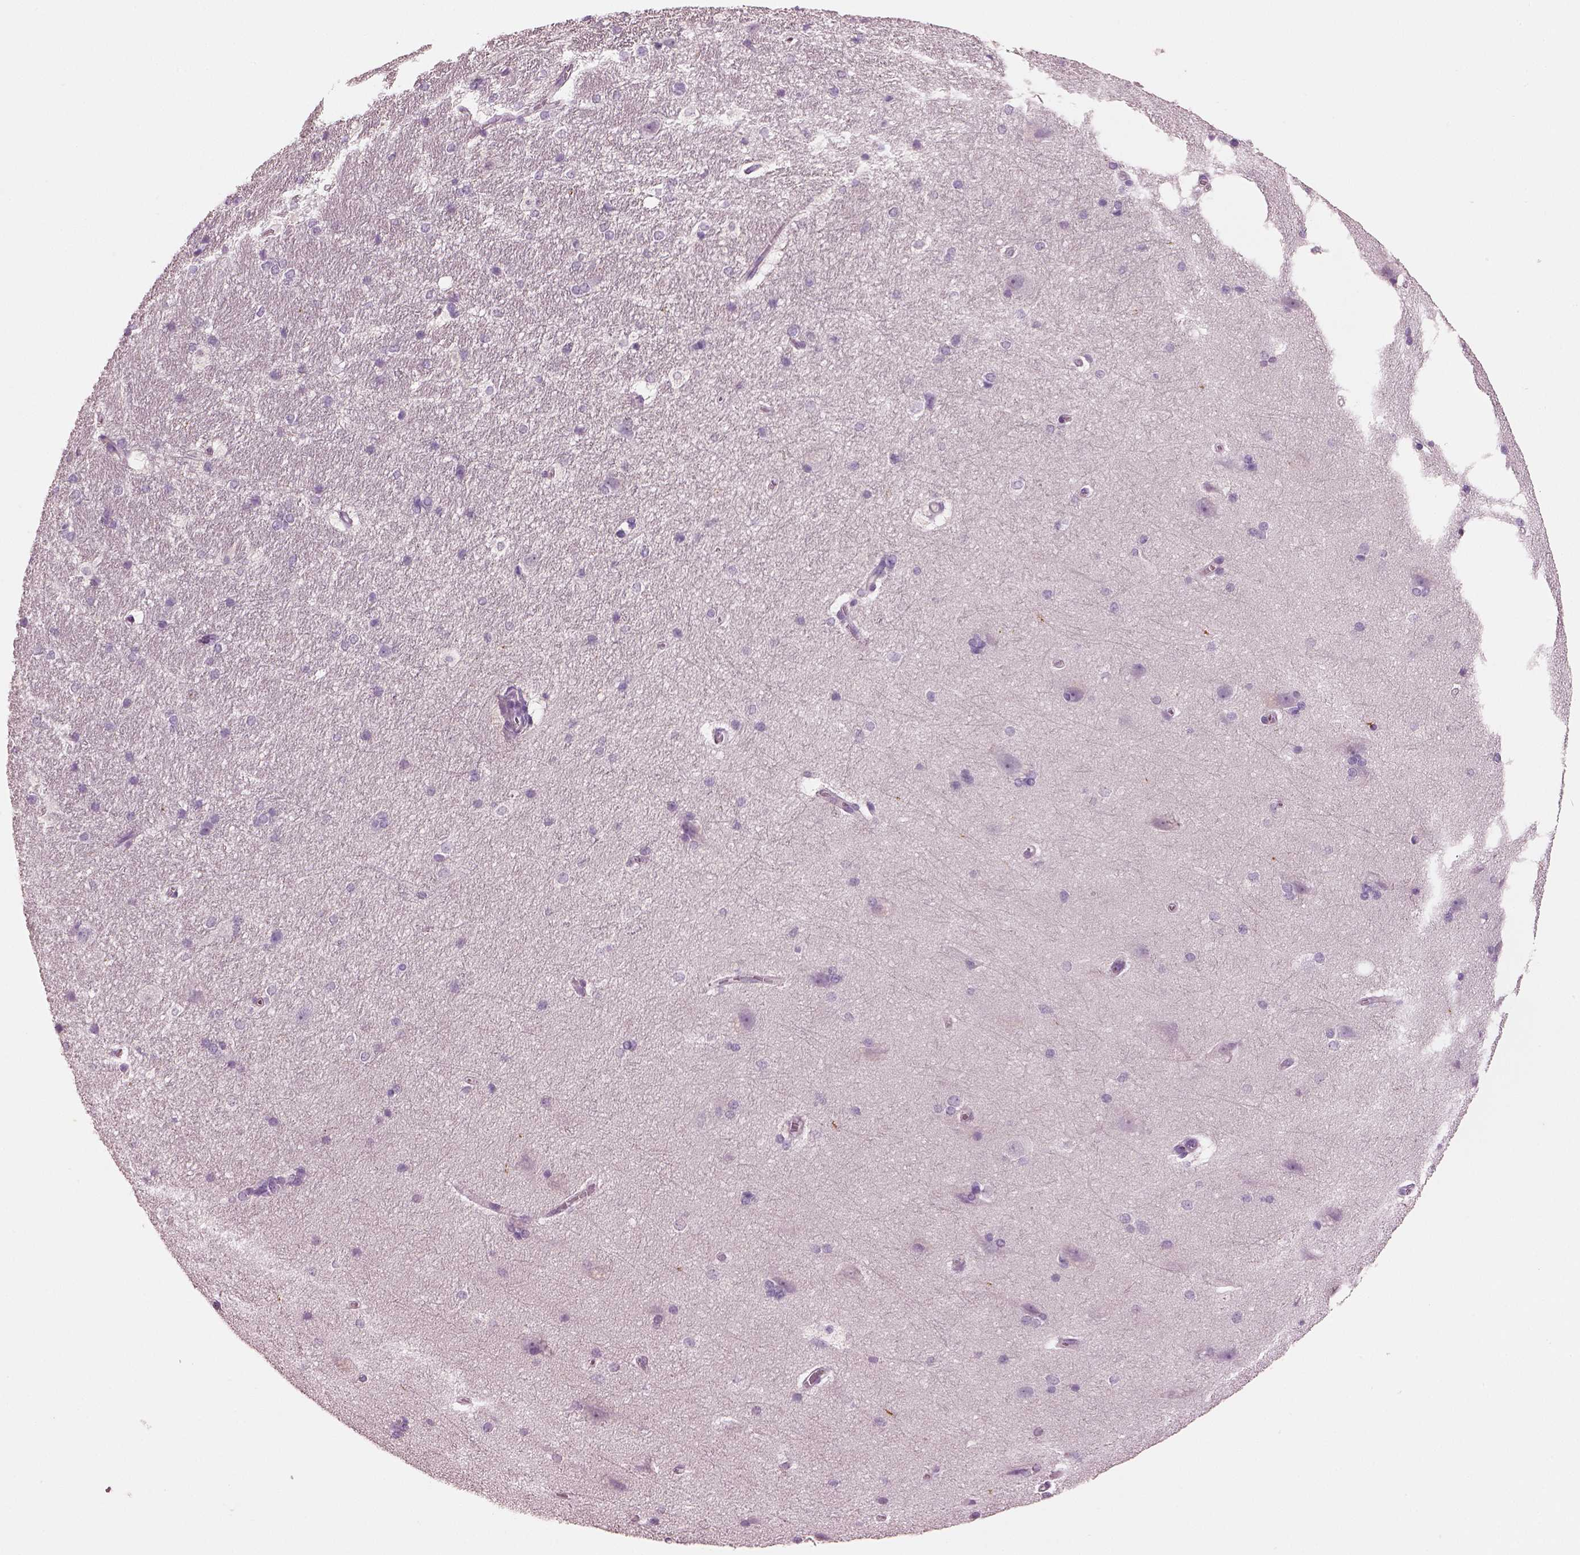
{"staining": {"intensity": "negative", "quantity": "none", "location": "none"}, "tissue": "hippocampus", "cell_type": "Glial cells", "image_type": "normal", "snomed": [{"axis": "morphology", "description": "Normal tissue, NOS"}, {"axis": "topography", "description": "Cerebral cortex"}, {"axis": "topography", "description": "Hippocampus"}], "caption": "High power microscopy photomicrograph of an immunohistochemistry image of benign hippocampus, revealing no significant staining in glial cells. Brightfield microscopy of IHC stained with DAB (3,3'-diaminobenzidine) (brown) and hematoxylin (blue), captured at high magnification.", "gene": "ELSPBP1", "patient": {"sex": "female", "age": 19}}